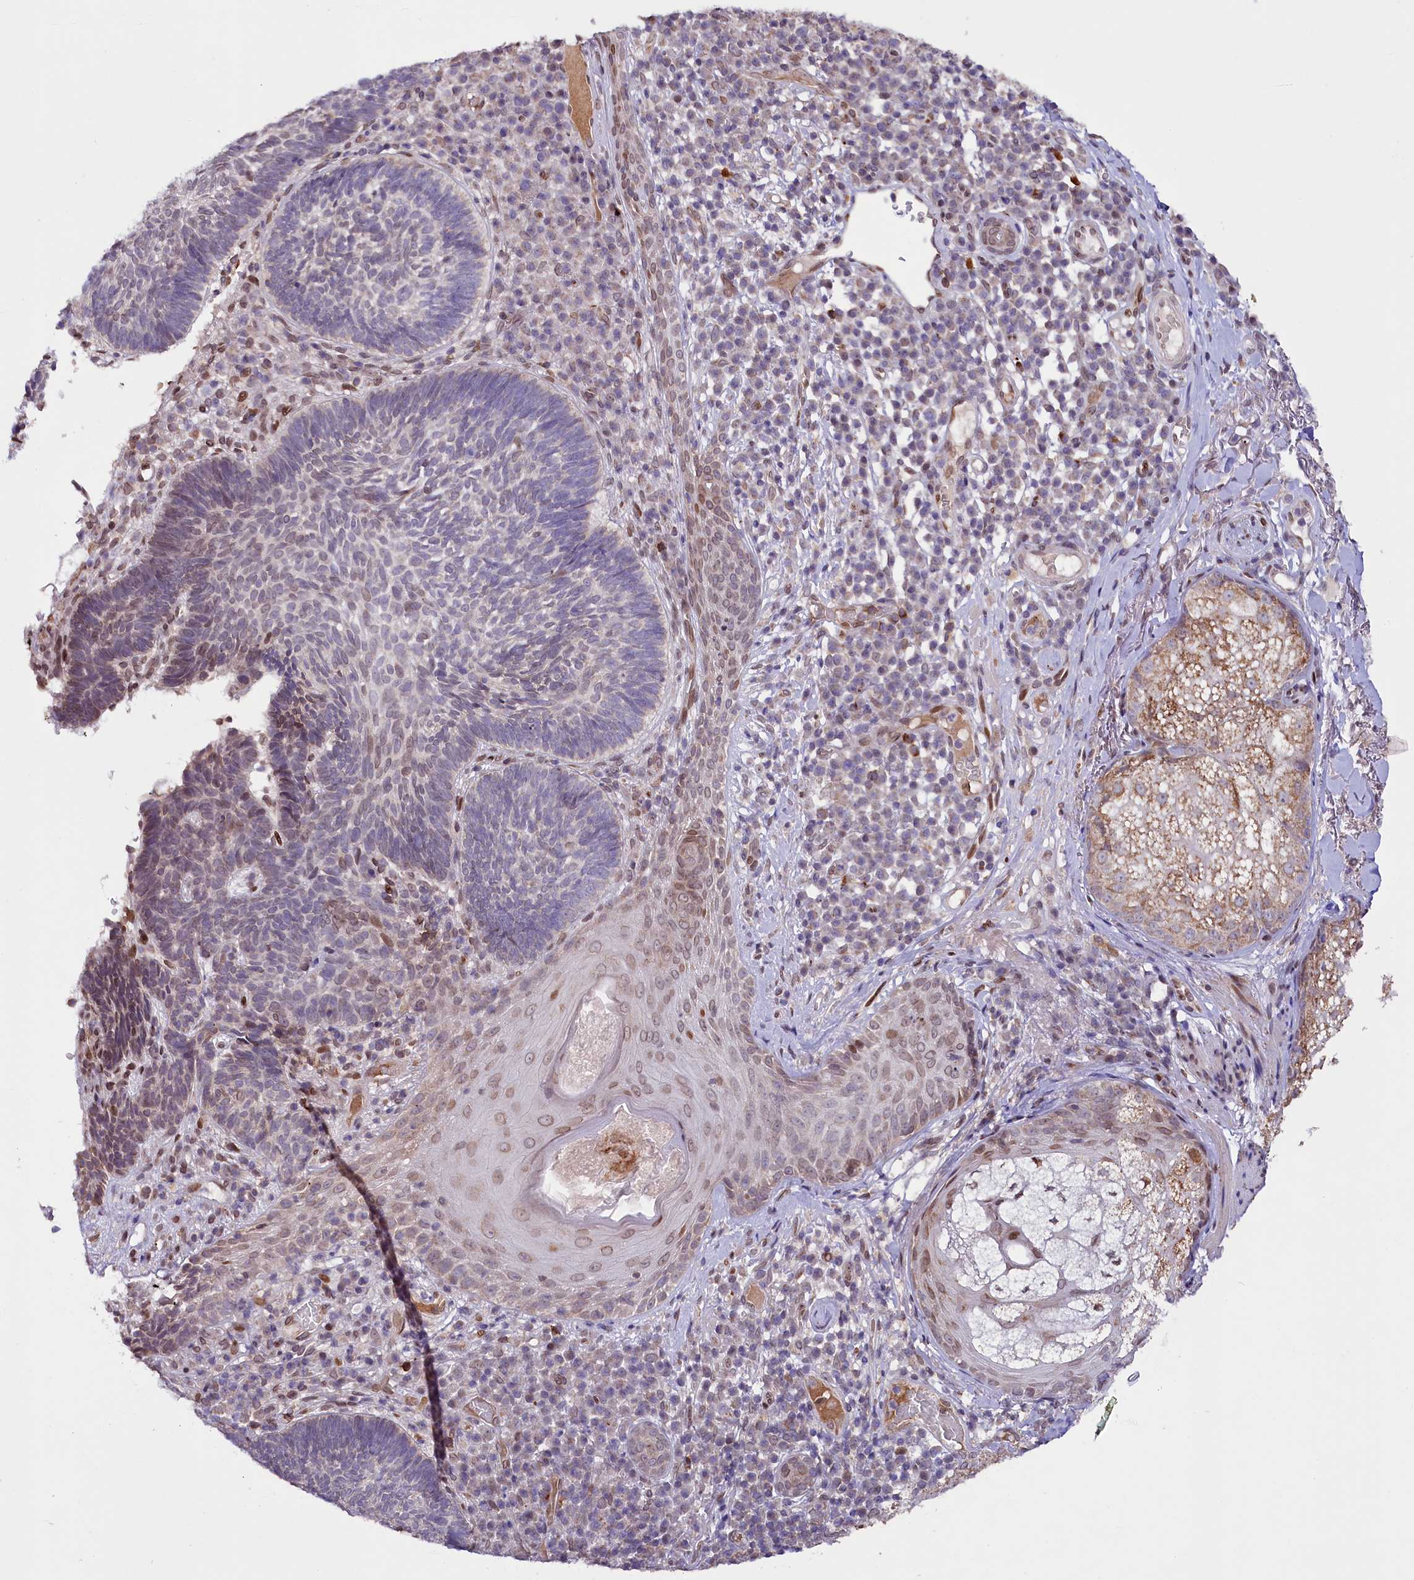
{"staining": {"intensity": "negative", "quantity": "none", "location": "none"}, "tissue": "skin cancer", "cell_type": "Tumor cells", "image_type": "cancer", "snomed": [{"axis": "morphology", "description": "Basal cell carcinoma"}, {"axis": "topography", "description": "Skin"}], "caption": "Tumor cells are negative for brown protein staining in skin cancer.", "gene": "ZNF226", "patient": {"sex": "male", "age": 88}}